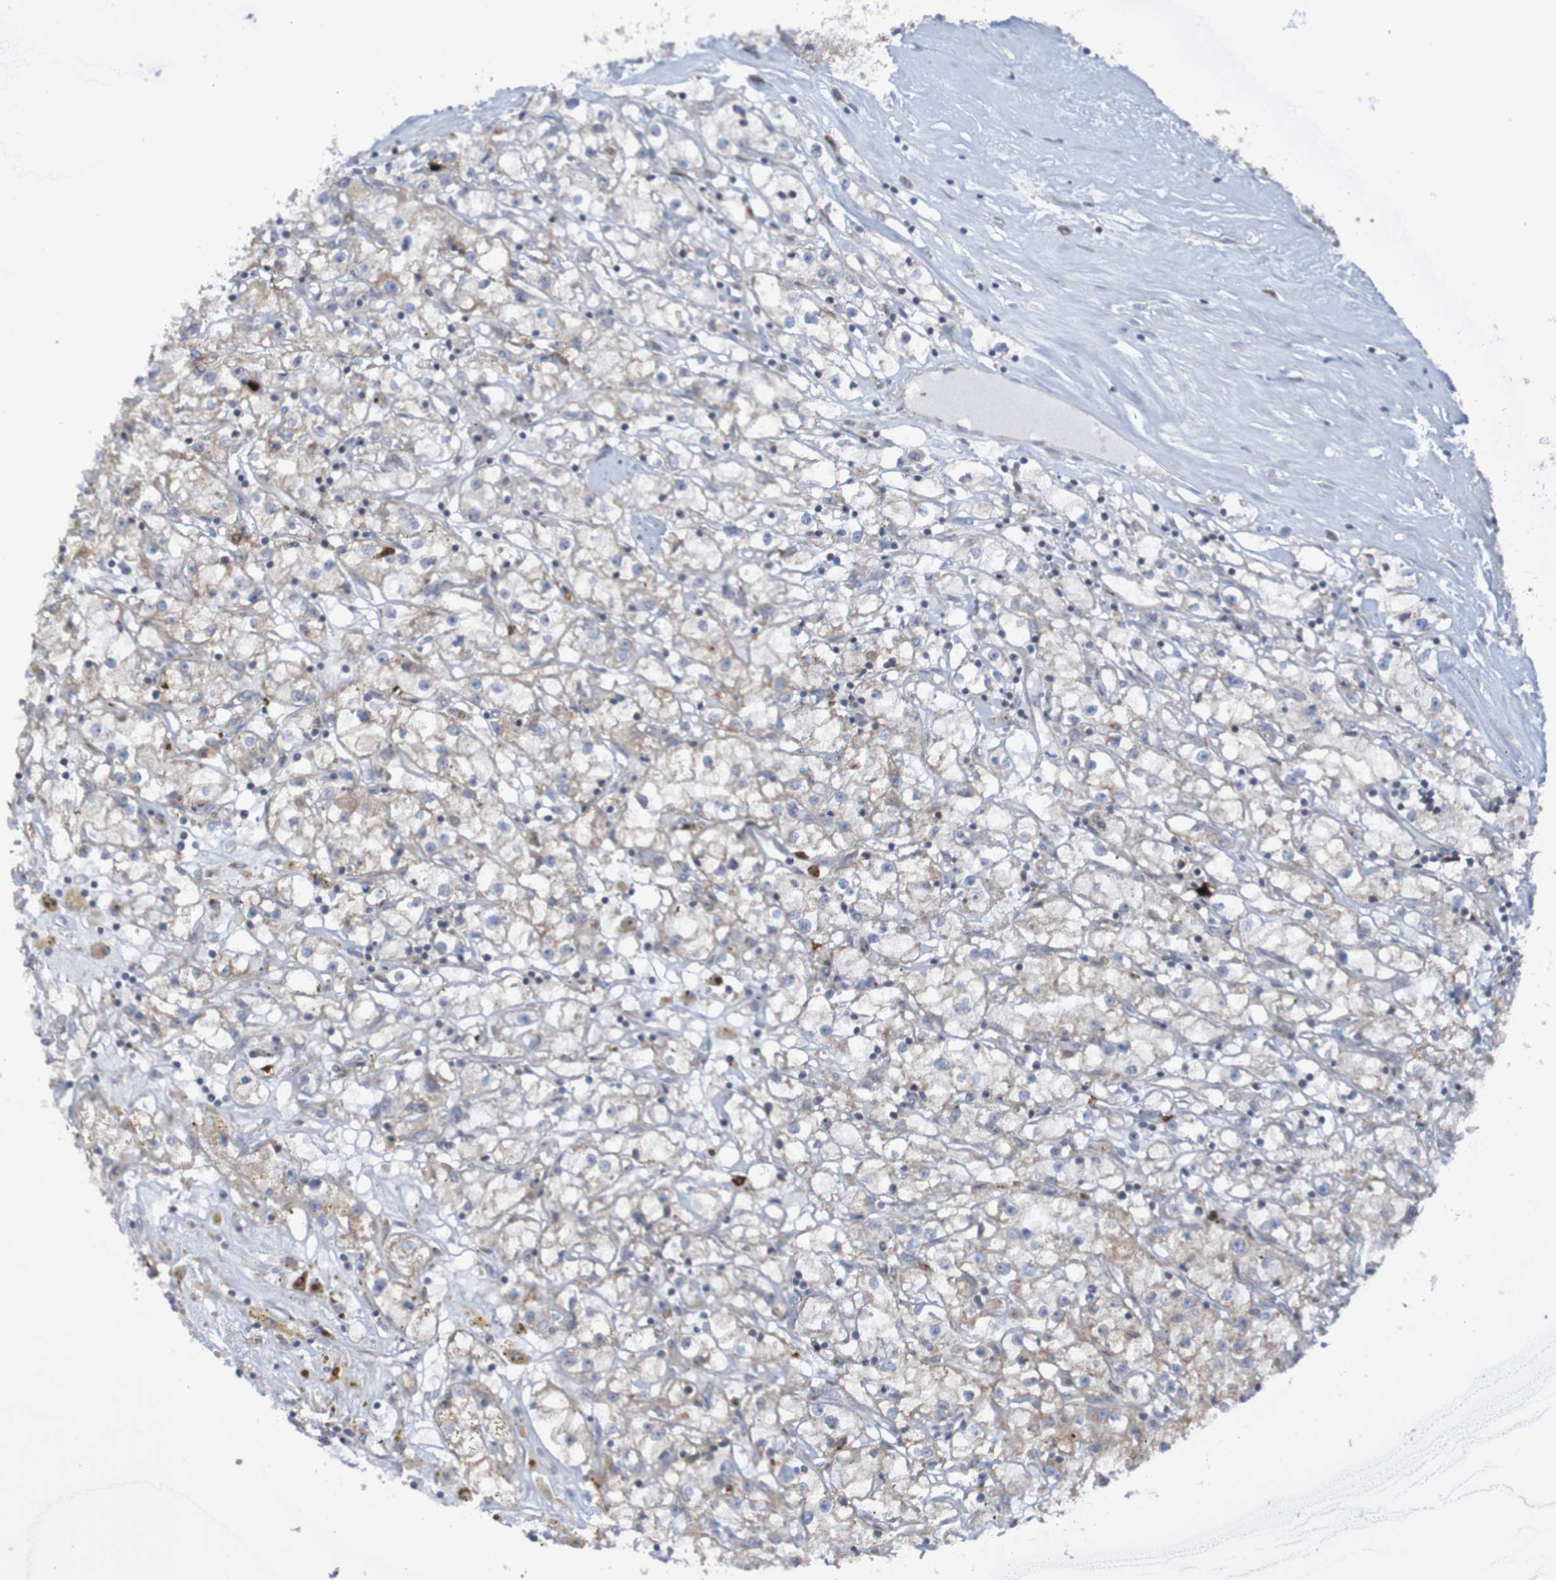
{"staining": {"intensity": "weak", "quantity": ">75%", "location": "cytoplasmic/membranous"}, "tissue": "renal cancer", "cell_type": "Tumor cells", "image_type": "cancer", "snomed": [{"axis": "morphology", "description": "Adenocarcinoma, NOS"}, {"axis": "topography", "description": "Kidney"}], "caption": "Adenocarcinoma (renal) stained with immunohistochemistry exhibits weak cytoplasmic/membranous staining in about >75% of tumor cells.", "gene": "PARP4", "patient": {"sex": "male", "age": 56}}